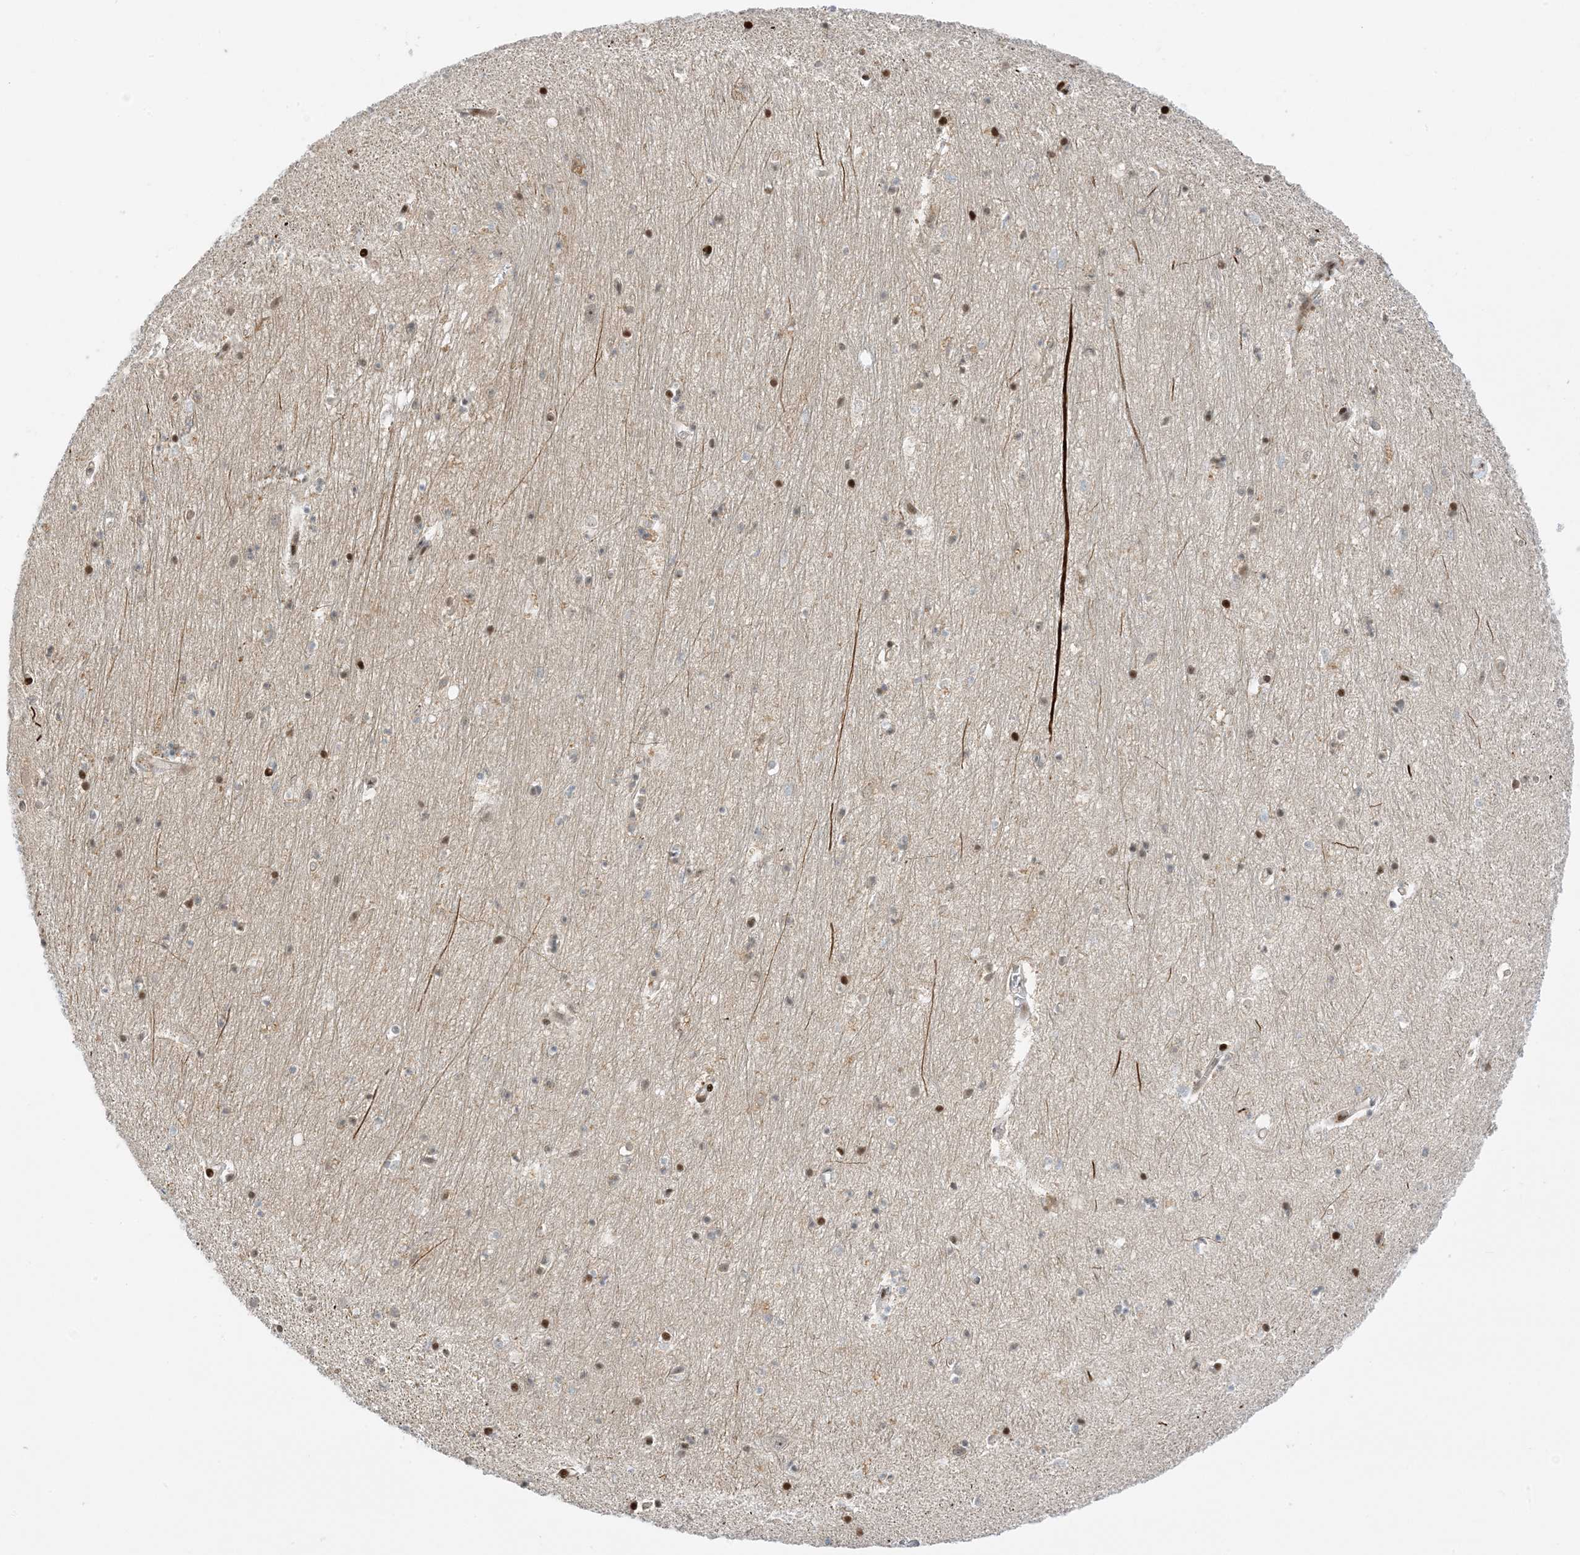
{"staining": {"intensity": "moderate", "quantity": "<25%", "location": "nuclear"}, "tissue": "hippocampus", "cell_type": "Glial cells", "image_type": "normal", "snomed": [{"axis": "morphology", "description": "Normal tissue, NOS"}, {"axis": "topography", "description": "Hippocampus"}], "caption": "Brown immunohistochemical staining in normal hippocampus shows moderate nuclear staining in about <25% of glial cells.", "gene": "KIFBP", "patient": {"sex": "female", "age": 64}}